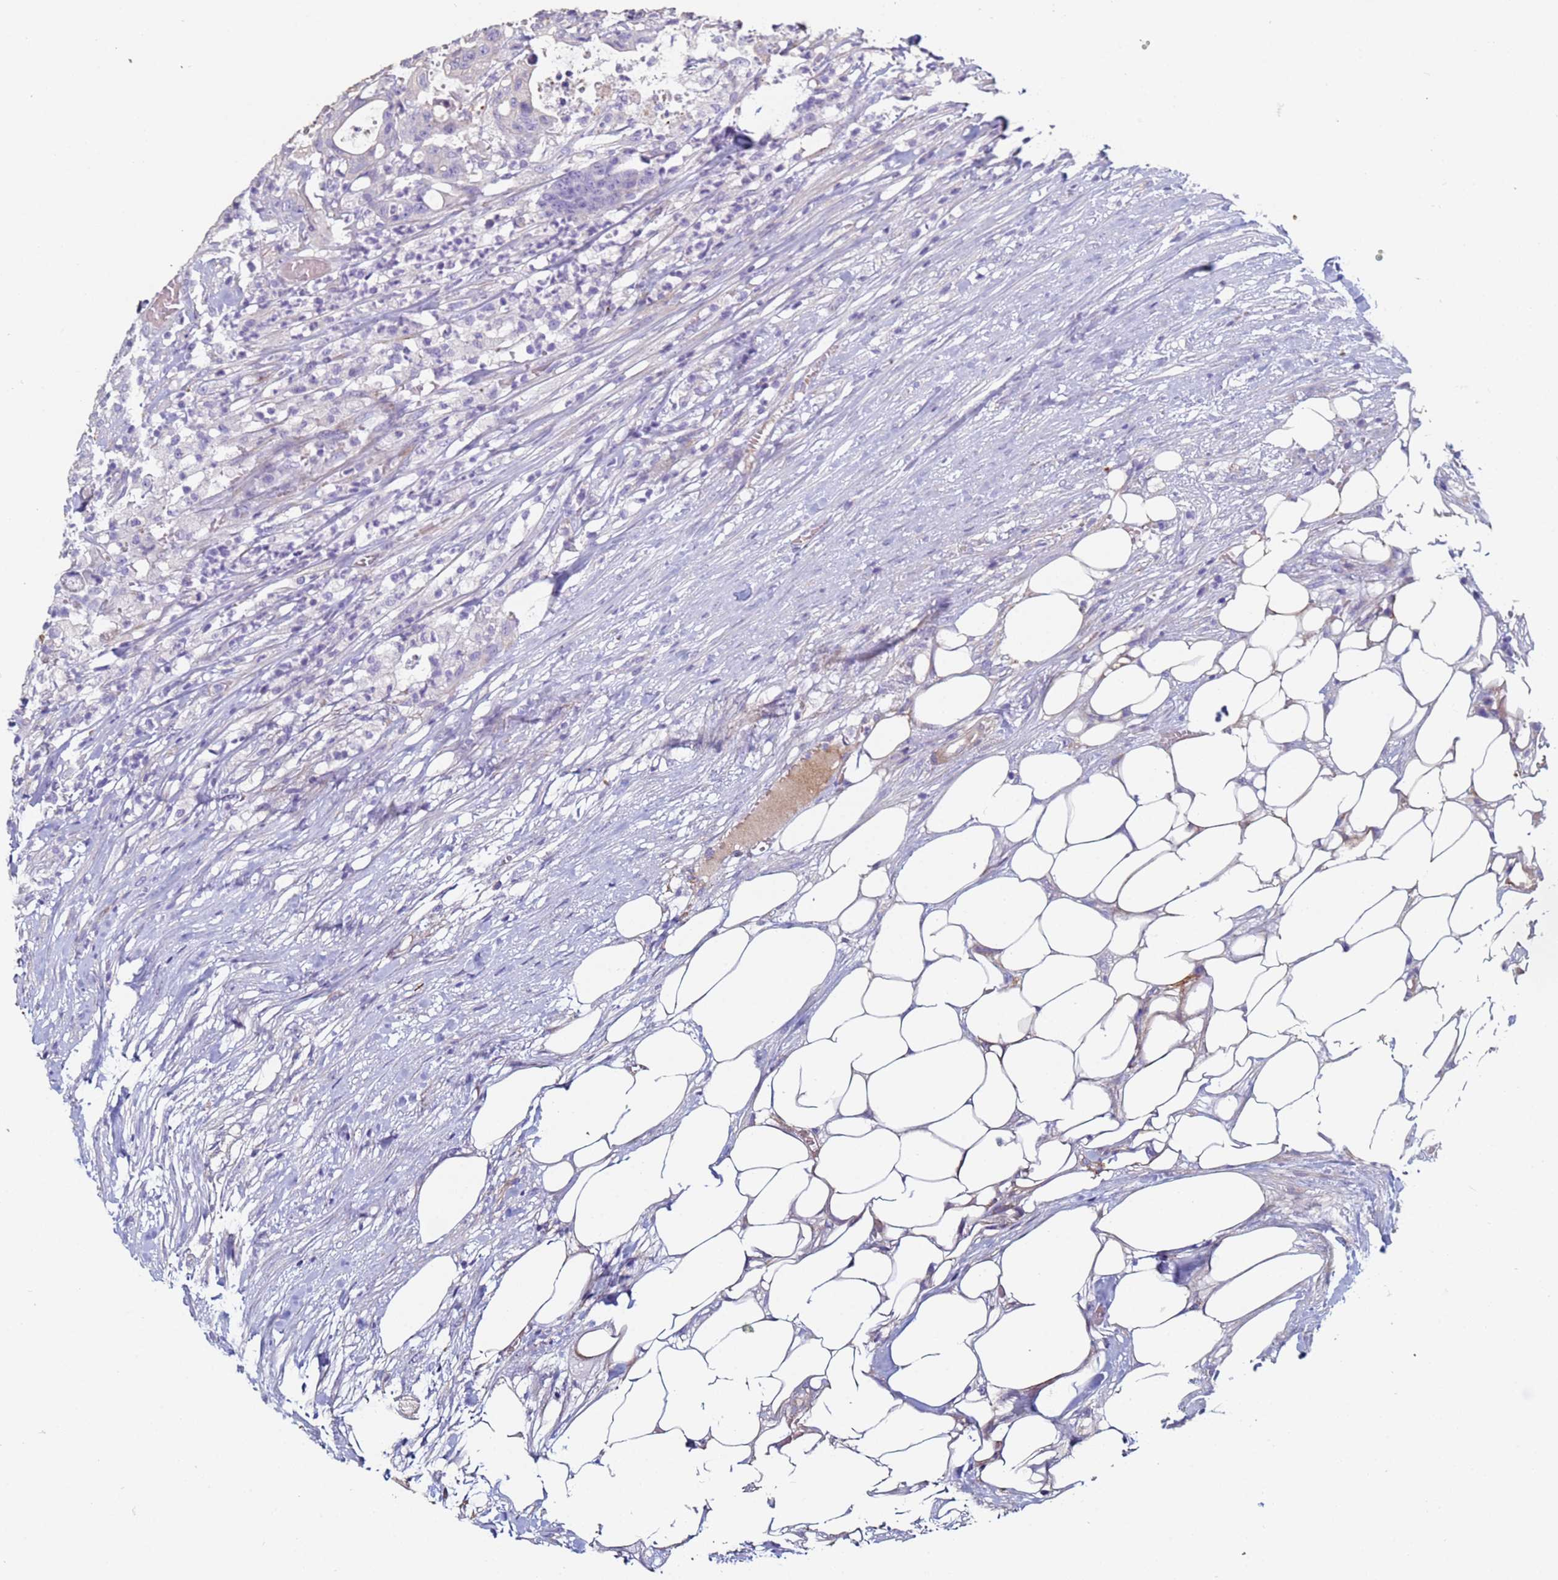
{"staining": {"intensity": "negative", "quantity": "none", "location": "none"}, "tissue": "colorectal cancer", "cell_type": "Tumor cells", "image_type": "cancer", "snomed": [{"axis": "morphology", "description": "Adenocarcinoma, NOS"}, {"axis": "topography", "description": "Colon"}], "caption": "This is an immunohistochemistry micrograph of colorectal cancer. There is no expression in tumor cells.", "gene": "ABCA8", "patient": {"sex": "female", "age": 84}}